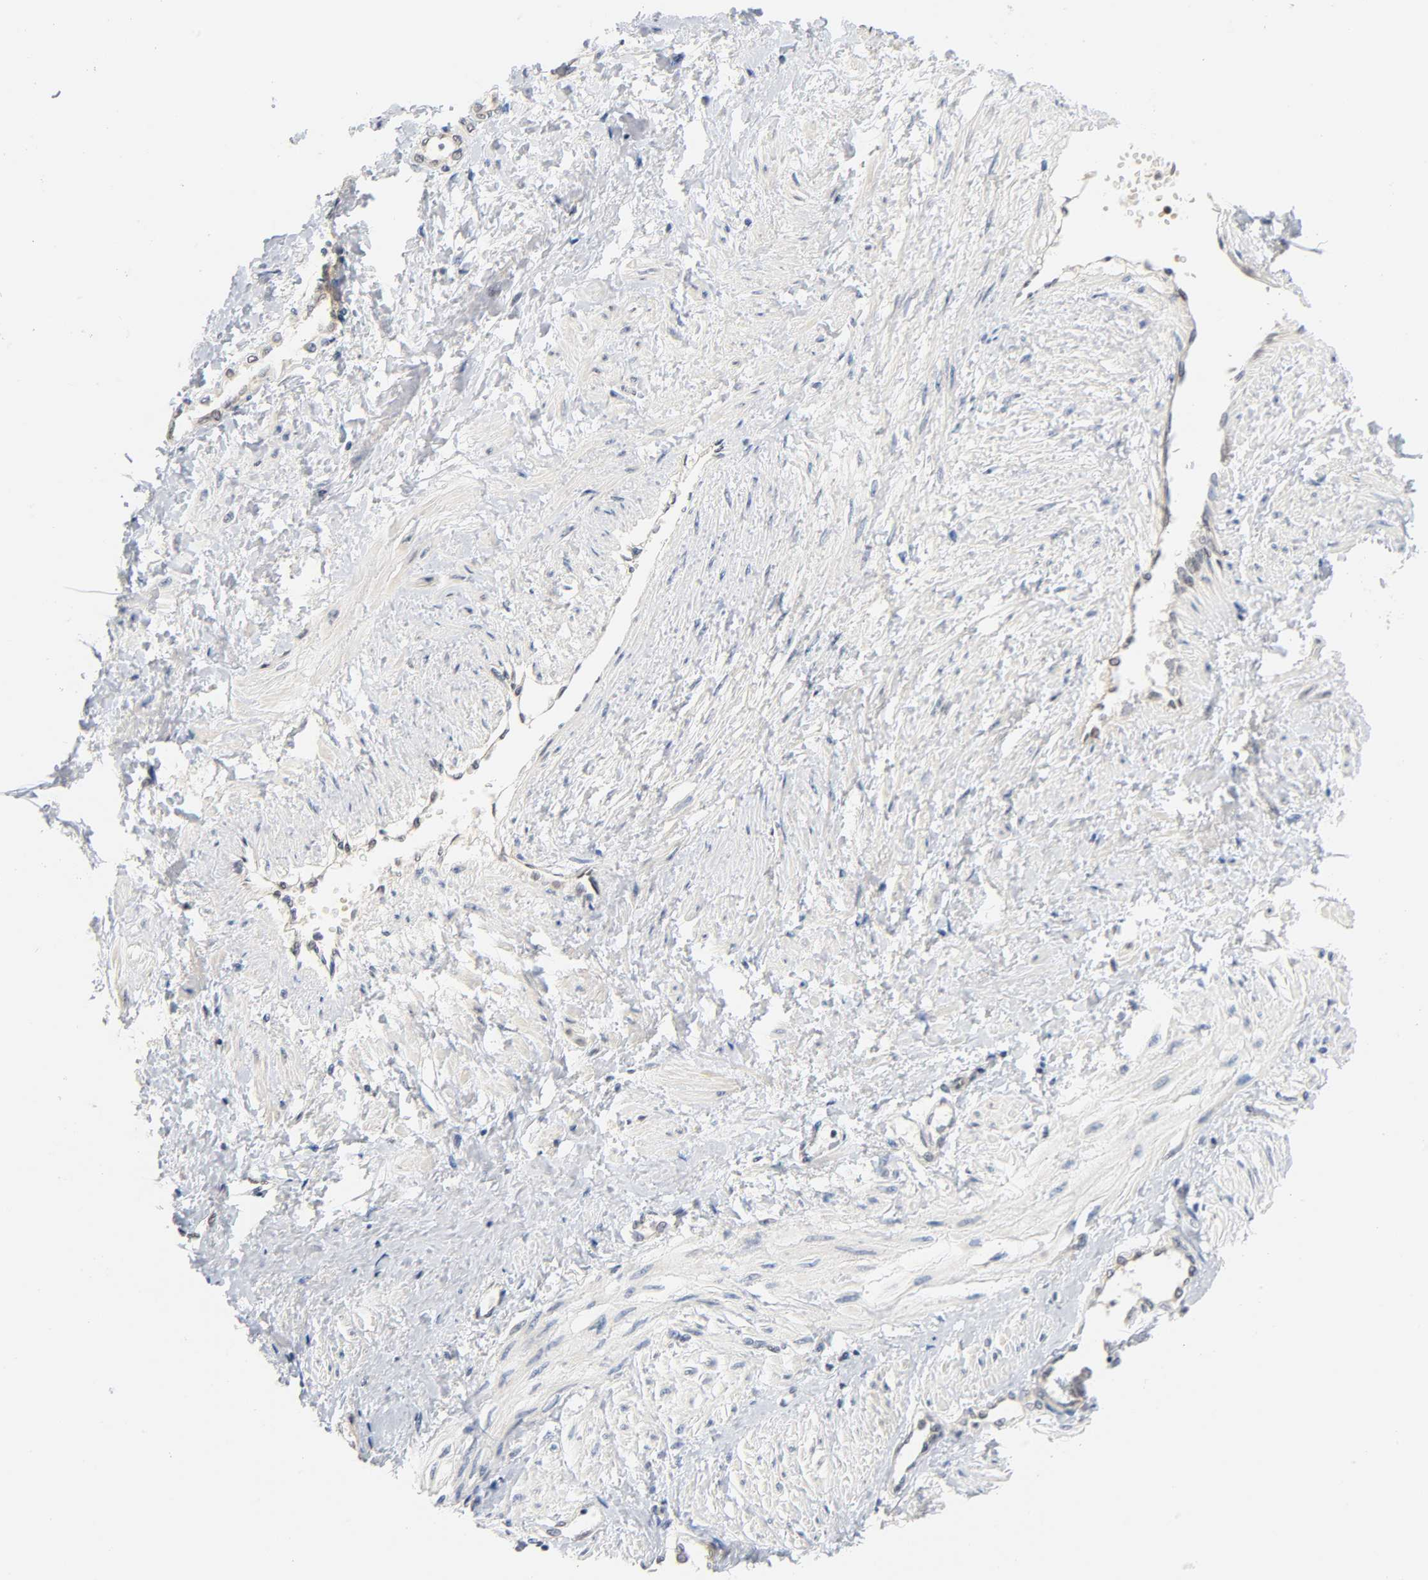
{"staining": {"intensity": "weak", "quantity": "25%-75%", "location": "cytoplasmic/membranous"}, "tissue": "smooth muscle", "cell_type": "Smooth muscle cells", "image_type": "normal", "snomed": [{"axis": "morphology", "description": "Normal tissue, NOS"}, {"axis": "topography", "description": "Smooth muscle"}, {"axis": "topography", "description": "Uterus"}], "caption": "Smooth muscle cells show low levels of weak cytoplasmic/membranous positivity in approximately 25%-75% of cells in normal smooth muscle.", "gene": "PRKAB1", "patient": {"sex": "female", "age": 39}}